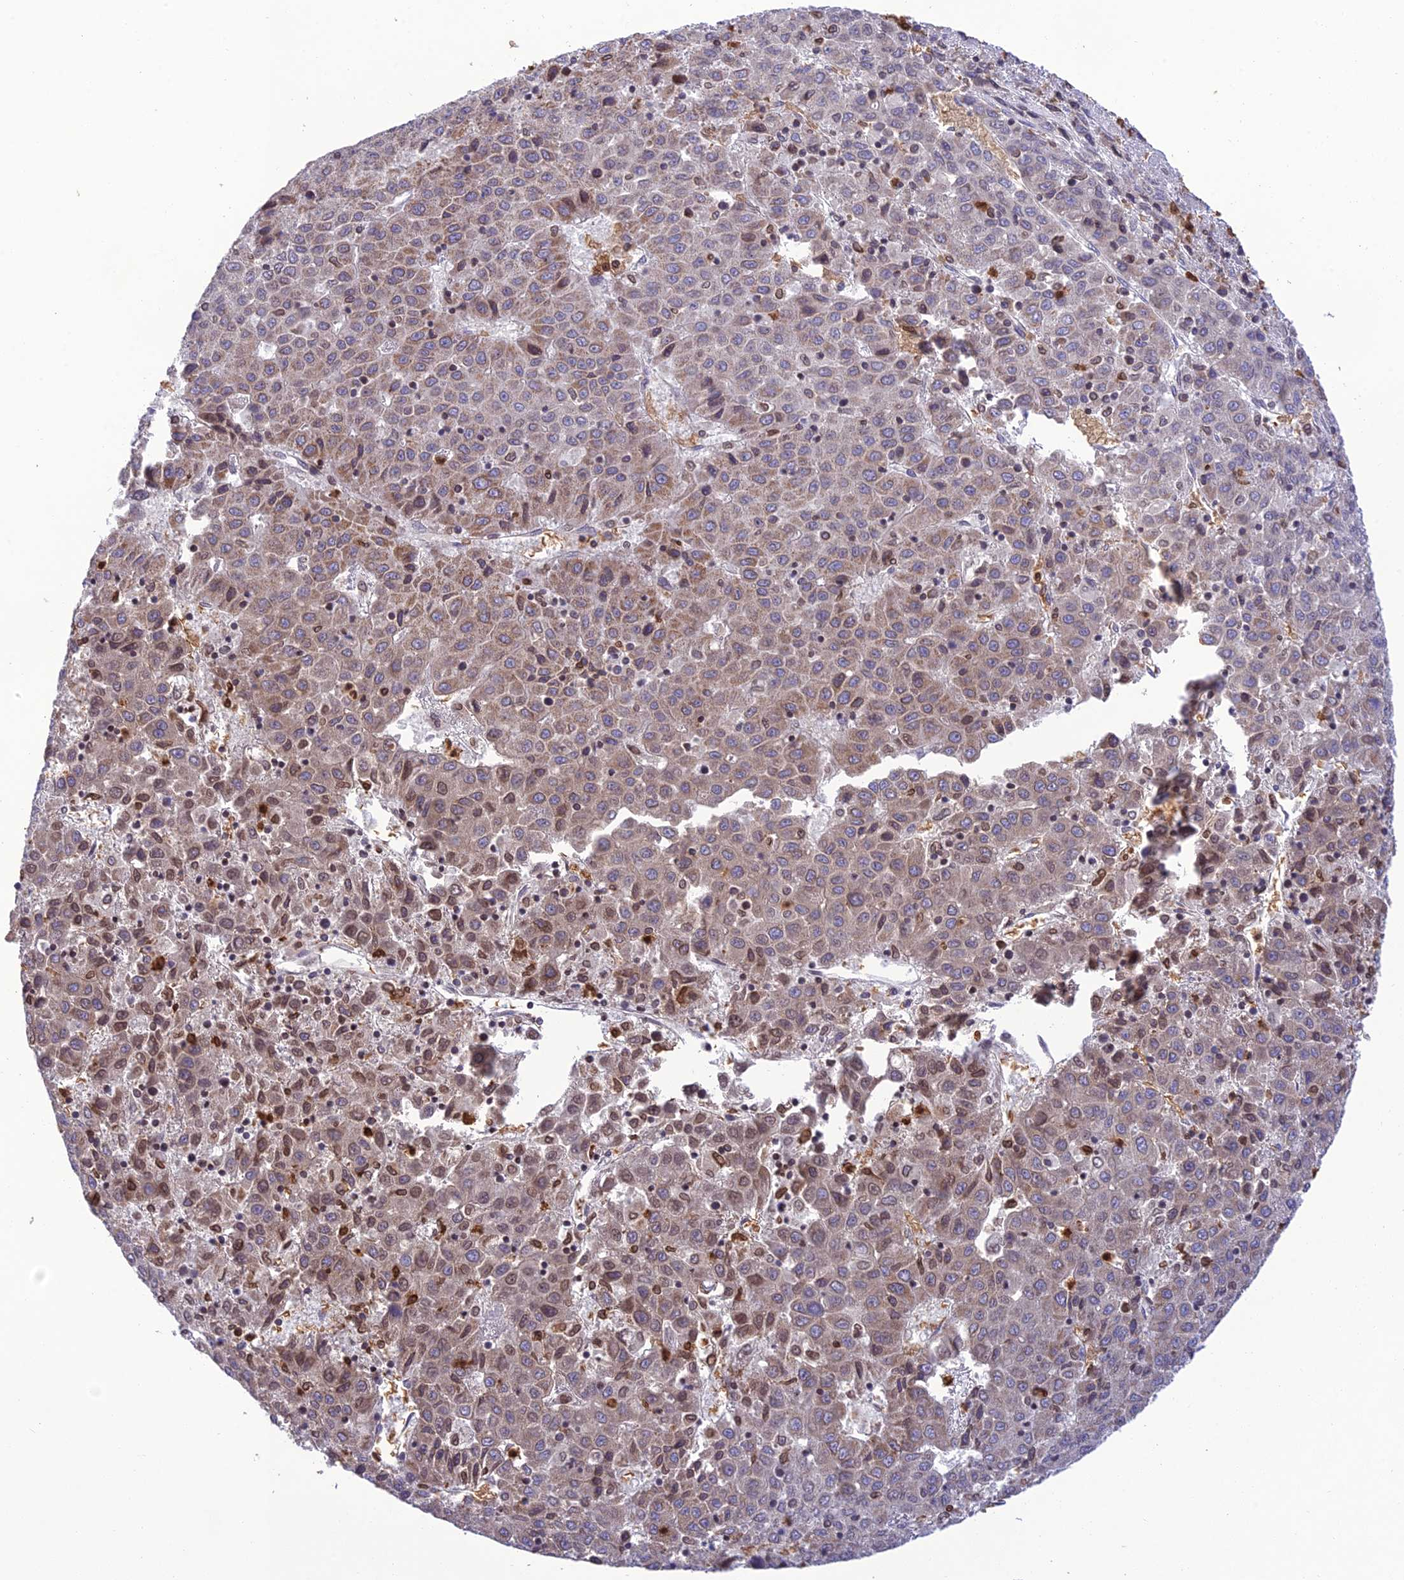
{"staining": {"intensity": "weak", "quantity": "25%-75%", "location": "cytoplasmic/membranous"}, "tissue": "liver cancer", "cell_type": "Tumor cells", "image_type": "cancer", "snomed": [{"axis": "morphology", "description": "Carcinoma, Hepatocellular, NOS"}, {"axis": "topography", "description": "Liver"}], "caption": "Immunohistochemistry photomicrograph of neoplastic tissue: liver cancer stained using immunohistochemistry (IHC) displays low levels of weak protein expression localized specifically in the cytoplasmic/membranous of tumor cells, appearing as a cytoplasmic/membranous brown color.", "gene": "PKHD1L1", "patient": {"sex": "female", "age": 53}}